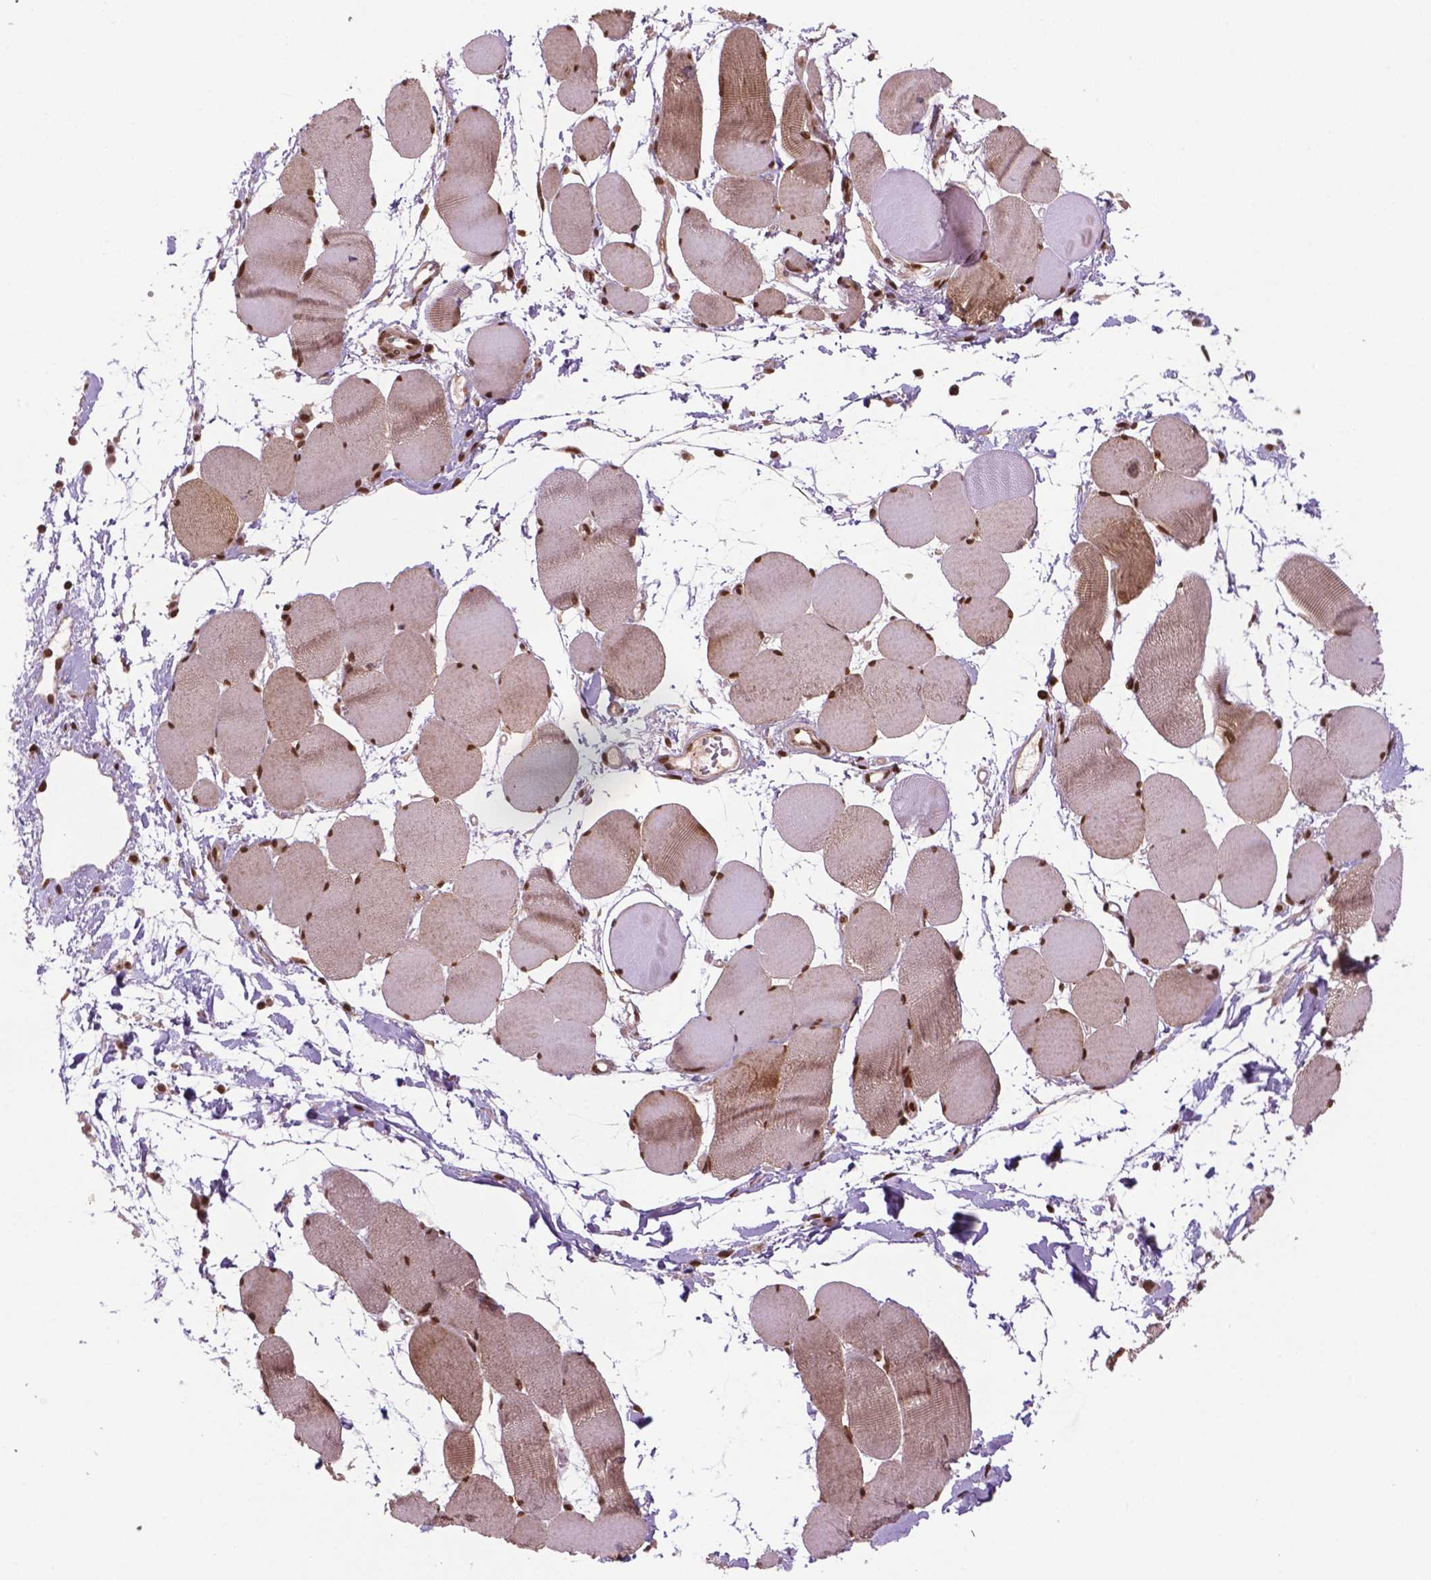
{"staining": {"intensity": "strong", "quantity": "25%-75%", "location": "cytoplasmic/membranous,nuclear"}, "tissue": "skeletal muscle", "cell_type": "Myocytes", "image_type": "normal", "snomed": [{"axis": "morphology", "description": "Normal tissue, NOS"}, {"axis": "topography", "description": "Skeletal muscle"}], "caption": "Immunohistochemistry (IHC) micrograph of unremarkable skeletal muscle: human skeletal muscle stained using immunohistochemistry reveals high levels of strong protein expression localized specifically in the cytoplasmic/membranous,nuclear of myocytes, appearing as a cytoplasmic/membranous,nuclear brown color.", "gene": "SIRT6", "patient": {"sex": "female", "age": 75}}